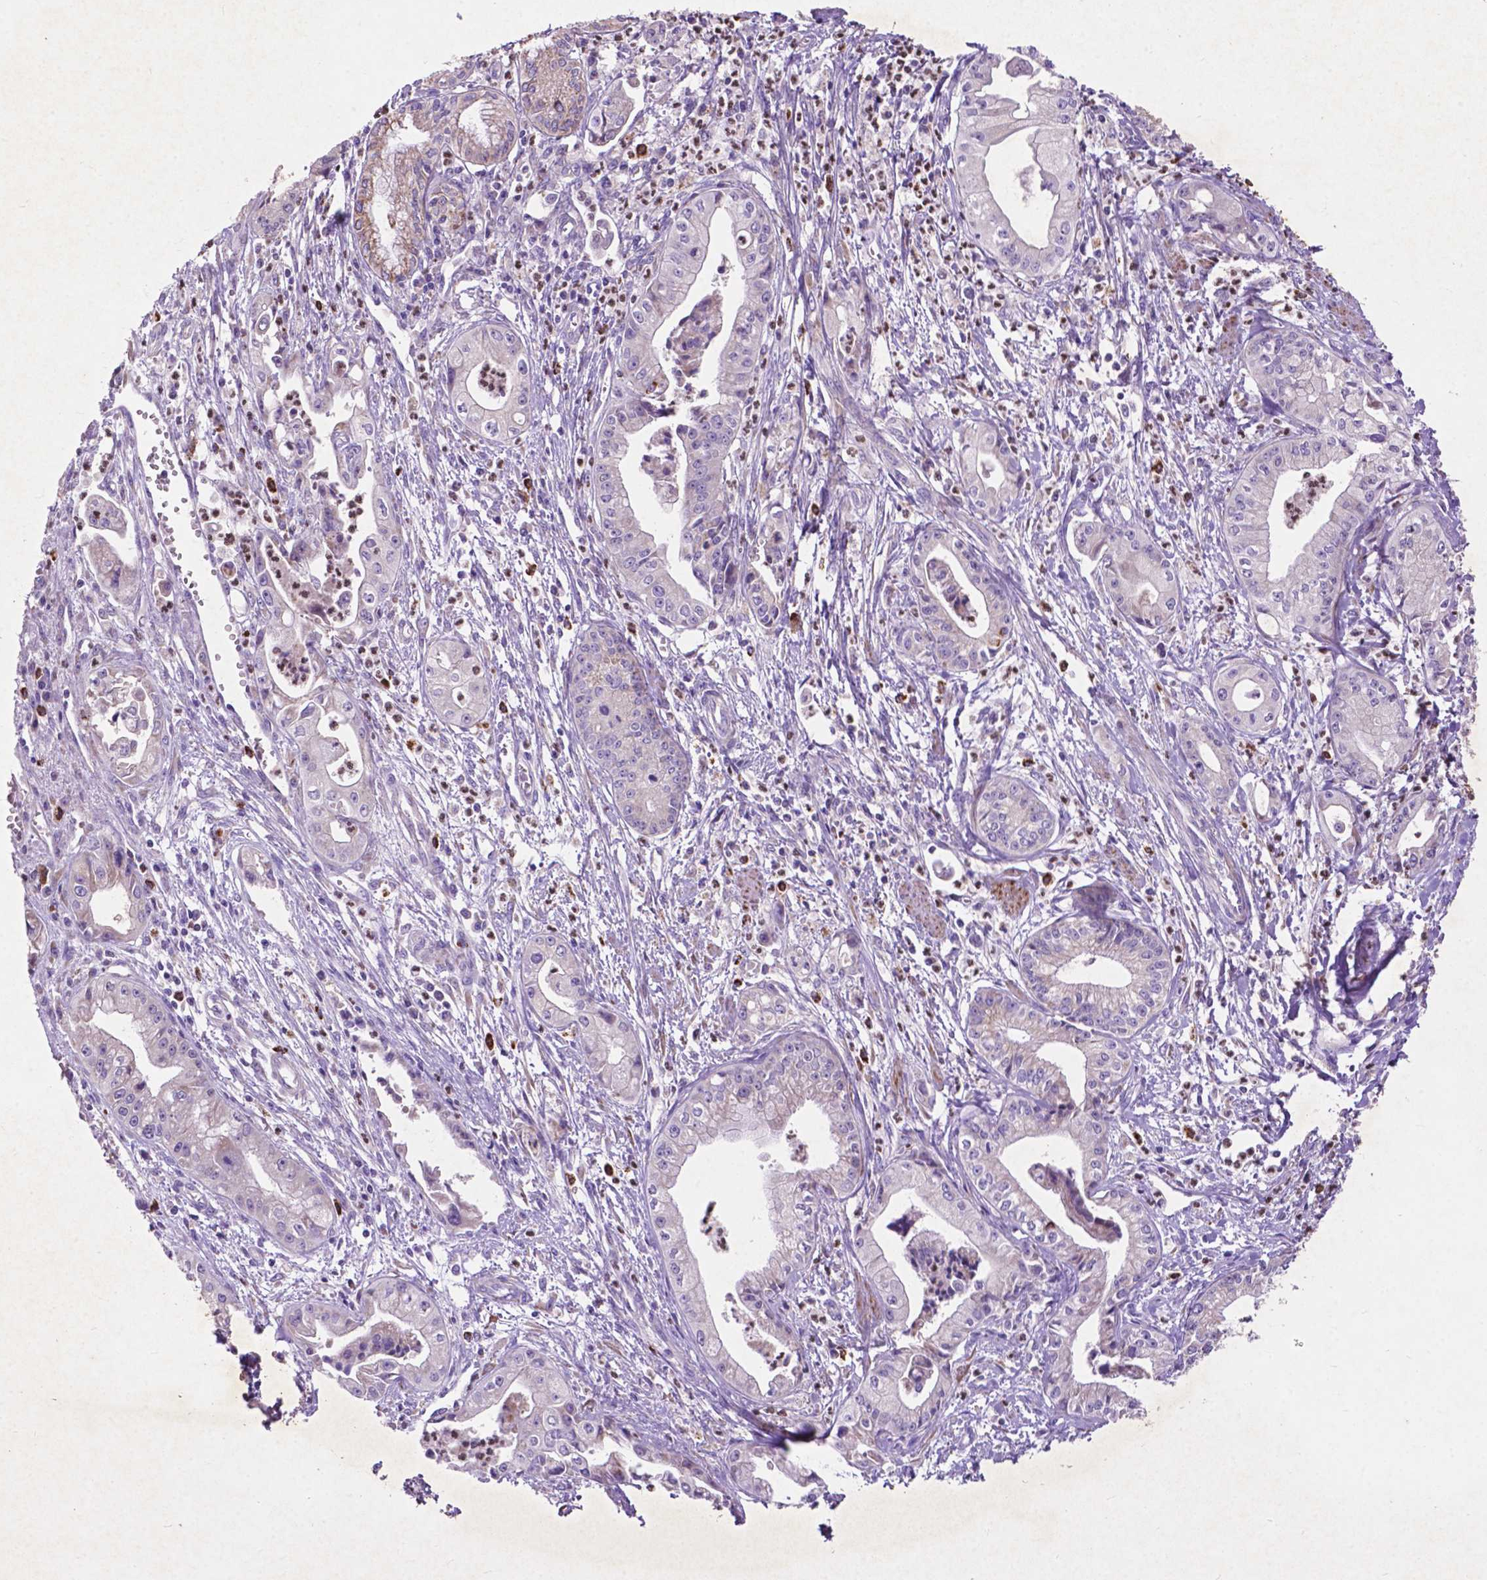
{"staining": {"intensity": "negative", "quantity": "none", "location": "none"}, "tissue": "pancreatic cancer", "cell_type": "Tumor cells", "image_type": "cancer", "snomed": [{"axis": "morphology", "description": "Adenocarcinoma, NOS"}, {"axis": "topography", "description": "Pancreas"}], "caption": "Tumor cells show no significant protein positivity in adenocarcinoma (pancreatic). (DAB (3,3'-diaminobenzidine) immunohistochemistry, high magnification).", "gene": "THEGL", "patient": {"sex": "female", "age": 65}}